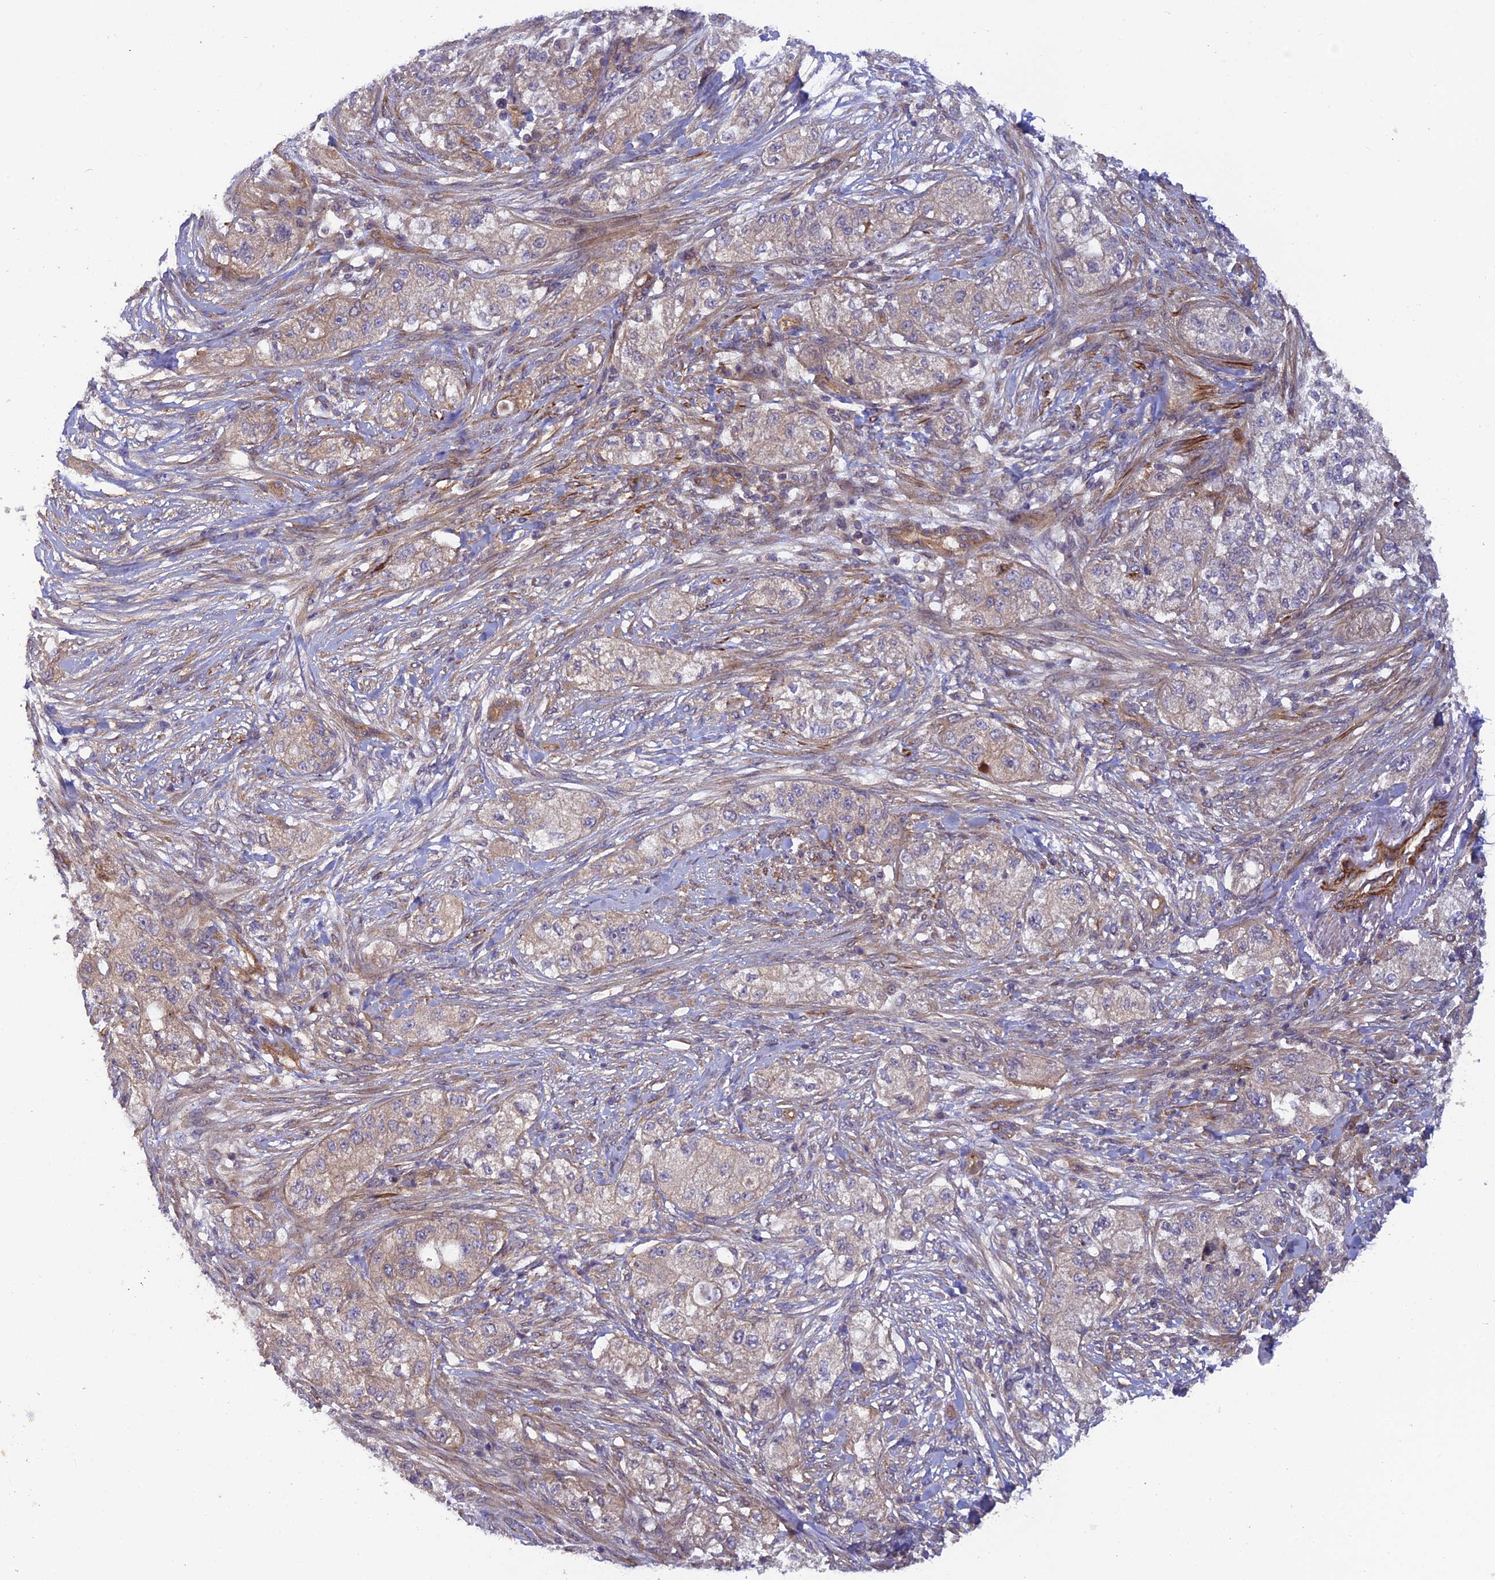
{"staining": {"intensity": "moderate", "quantity": "<25%", "location": "cytoplasmic/membranous"}, "tissue": "pancreatic cancer", "cell_type": "Tumor cells", "image_type": "cancer", "snomed": [{"axis": "morphology", "description": "Adenocarcinoma, NOS"}, {"axis": "topography", "description": "Pancreas"}], "caption": "Immunohistochemical staining of pancreatic cancer exhibits low levels of moderate cytoplasmic/membranous protein staining in about <25% of tumor cells. (DAB IHC with brightfield microscopy, high magnification).", "gene": "ADAMTS15", "patient": {"sex": "female", "age": 78}}